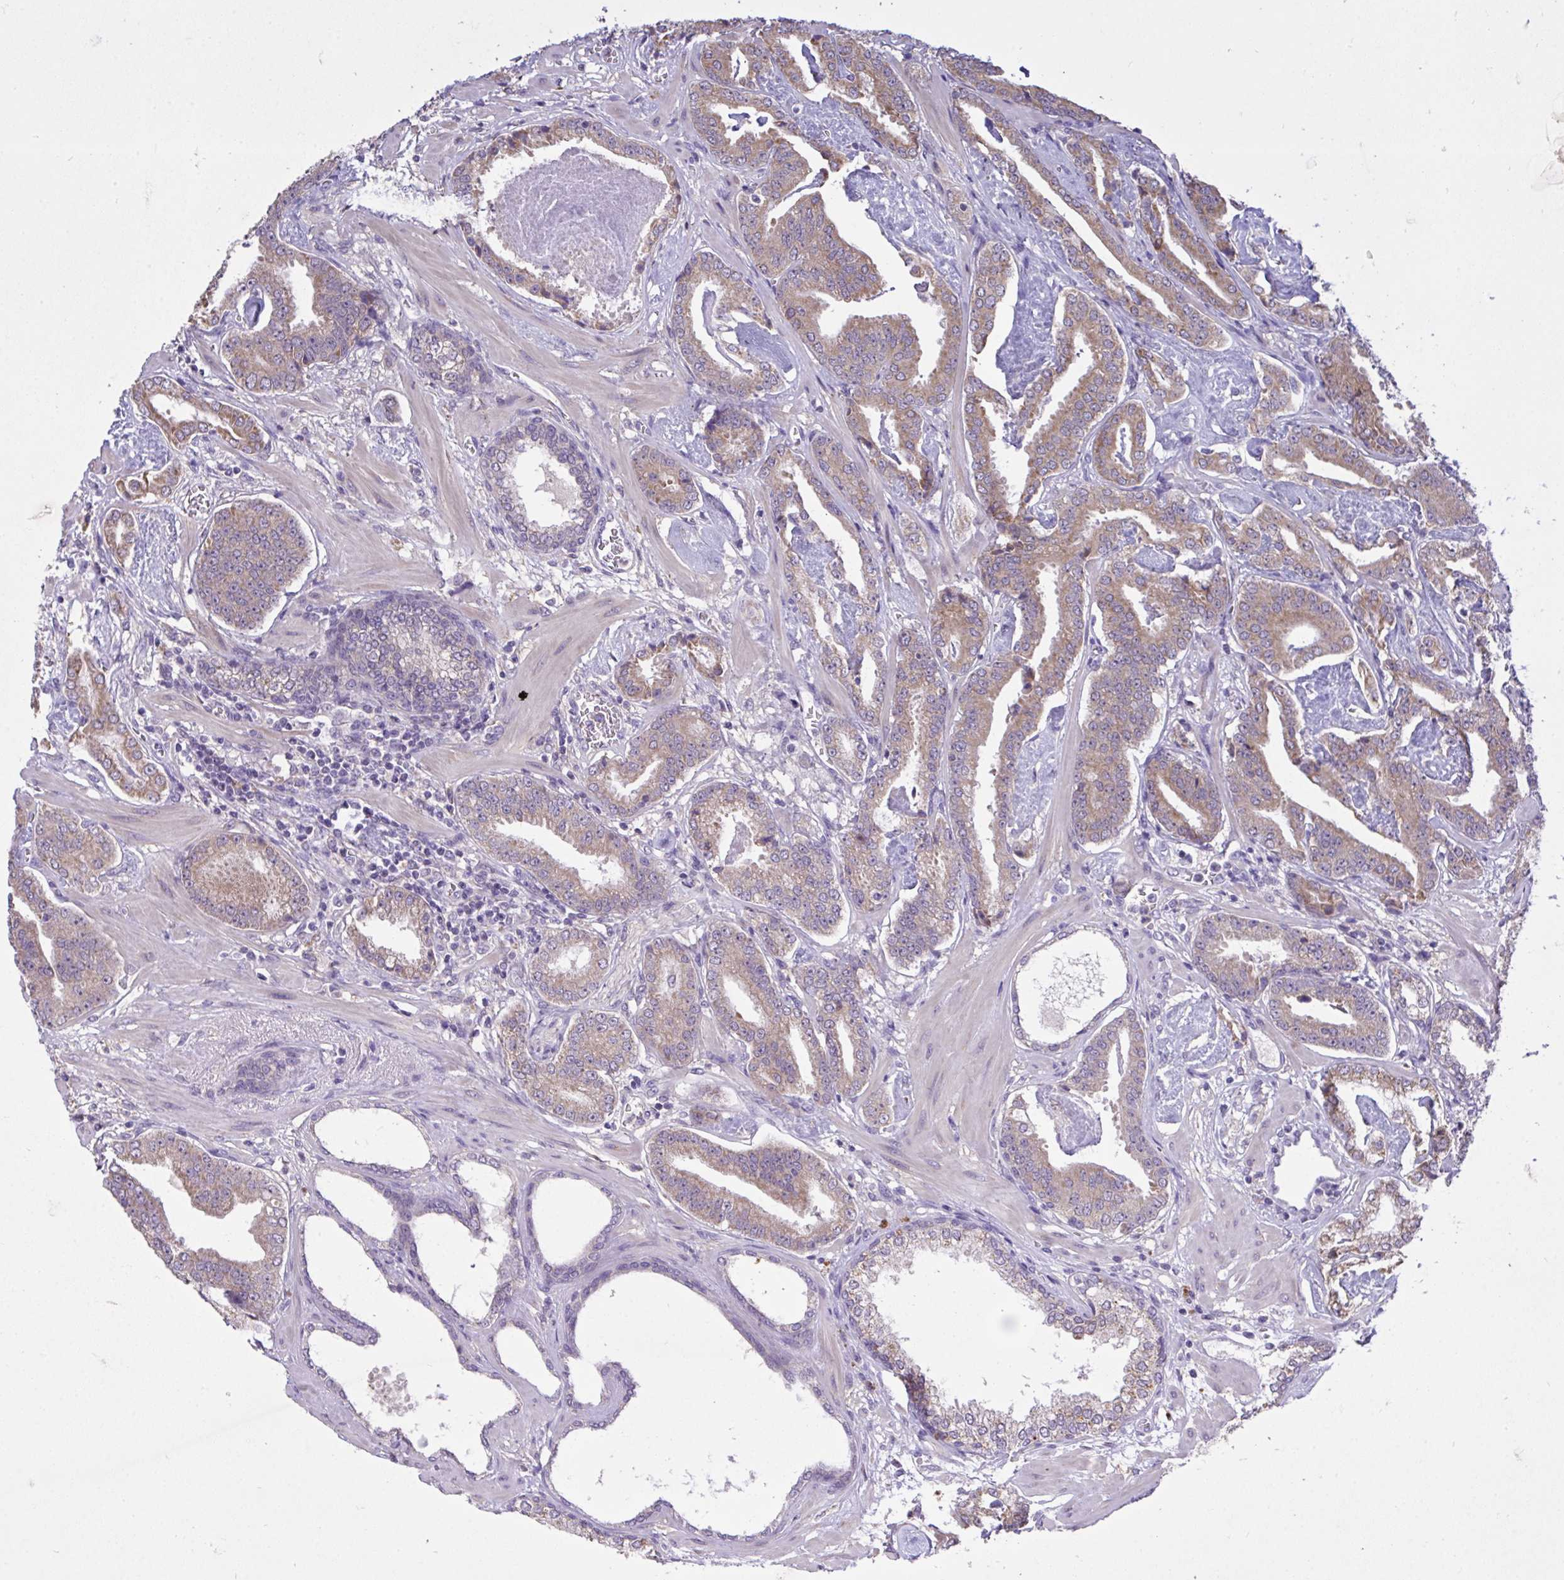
{"staining": {"intensity": "moderate", "quantity": "25%-75%", "location": "cytoplasmic/membranous"}, "tissue": "prostate cancer", "cell_type": "Tumor cells", "image_type": "cancer", "snomed": [{"axis": "morphology", "description": "Adenocarcinoma, Low grade"}, {"axis": "topography", "description": "Prostate"}], "caption": "Tumor cells demonstrate moderate cytoplasmic/membranous positivity in approximately 25%-75% of cells in prostate cancer. (Brightfield microscopy of DAB IHC at high magnification).", "gene": "MPC2", "patient": {"sex": "male", "age": 62}}